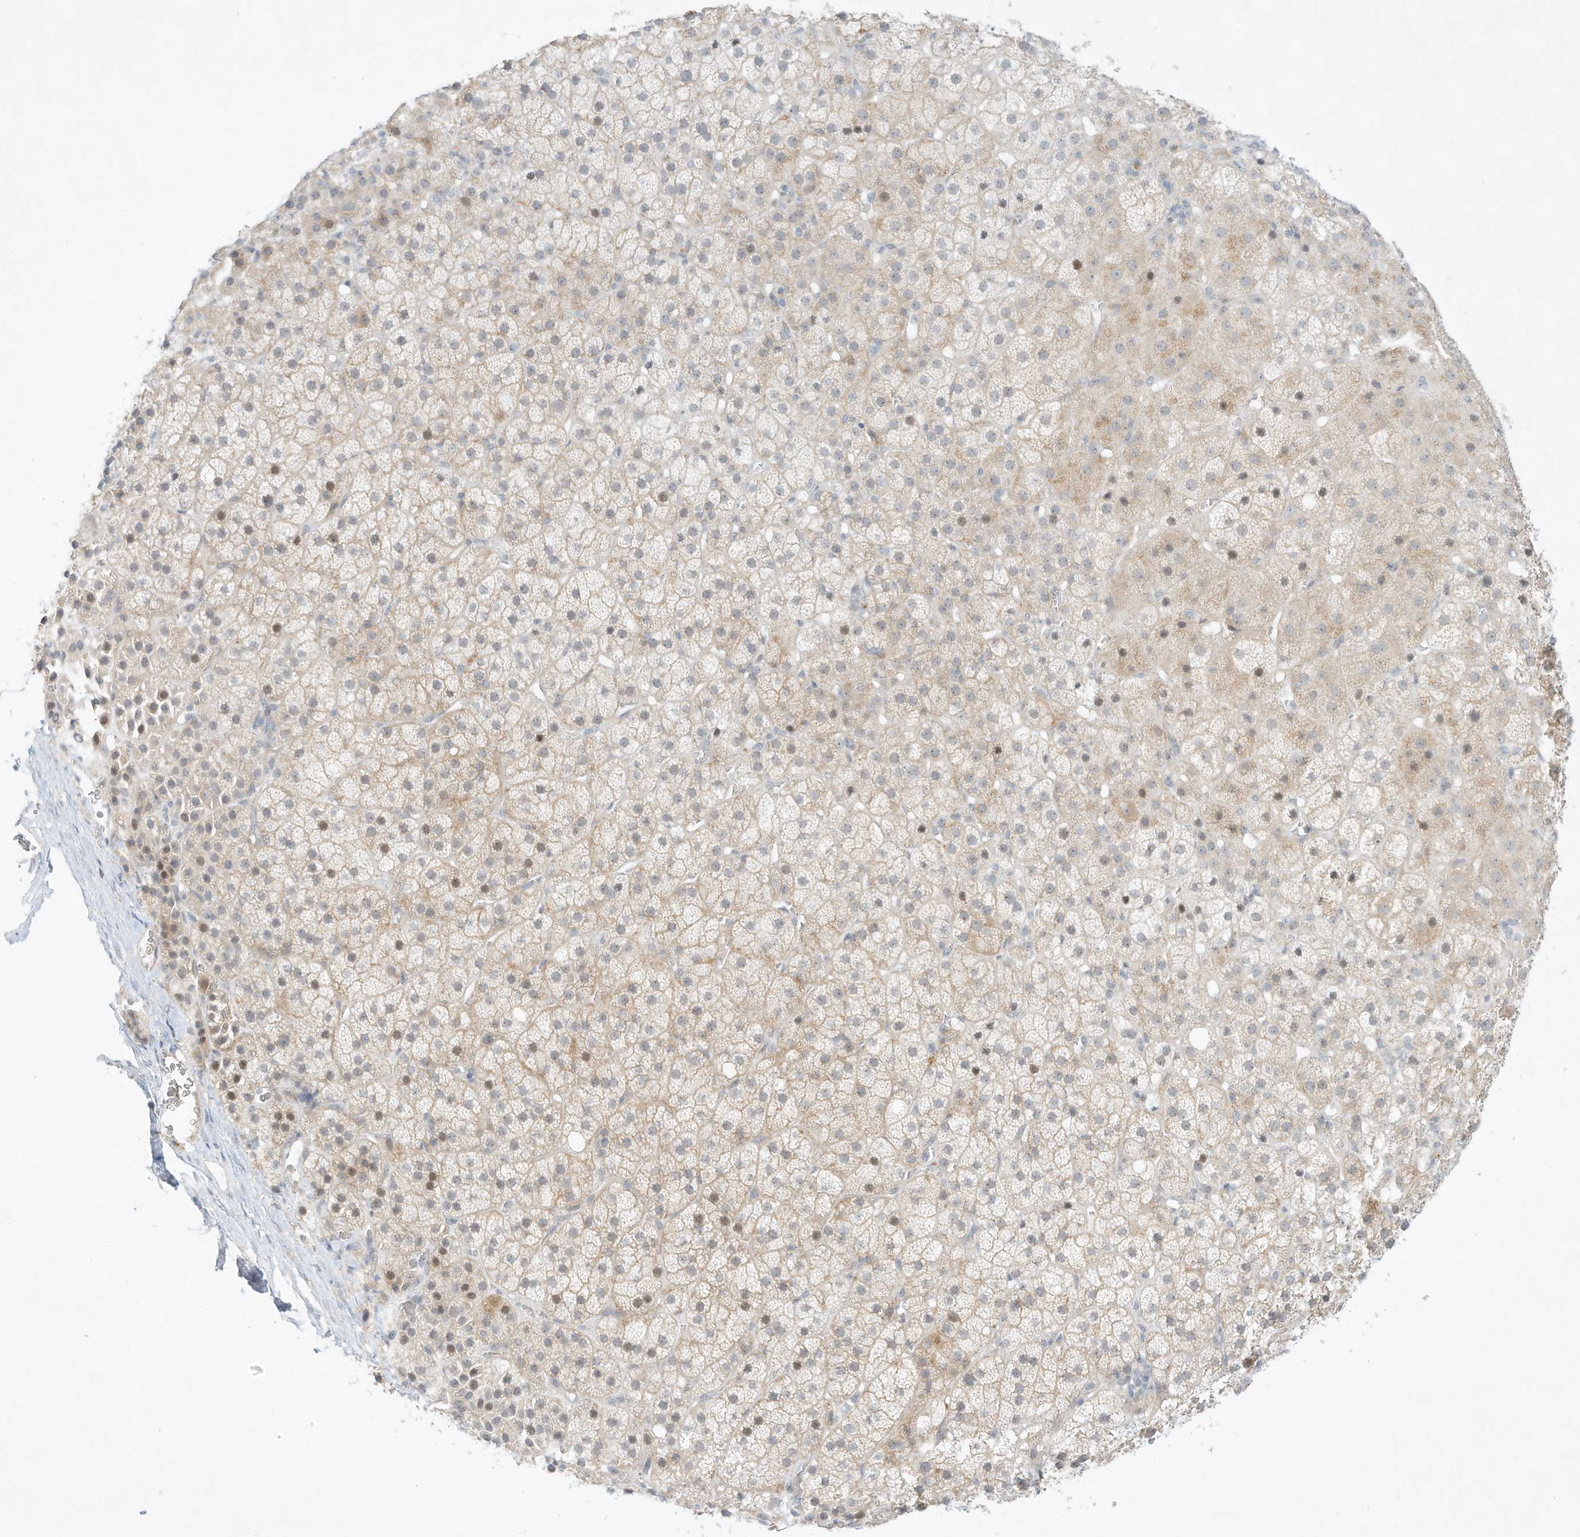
{"staining": {"intensity": "weak", "quantity": "<25%", "location": "cytoplasmic/membranous,nuclear"}, "tissue": "adrenal gland", "cell_type": "Glandular cells", "image_type": "normal", "snomed": [{"axis": "morphology", "description": "Normal tissue, NOS"}, {"axis": "topography", "description": "Adrenal gland"}], "caption": "Adrenal gland stained for a protein using immunohistochemistry (IHC) demonstrates no expression glandular cells.", "gene": "PAK6", "patient": {"sex": "female", "age": 57}}